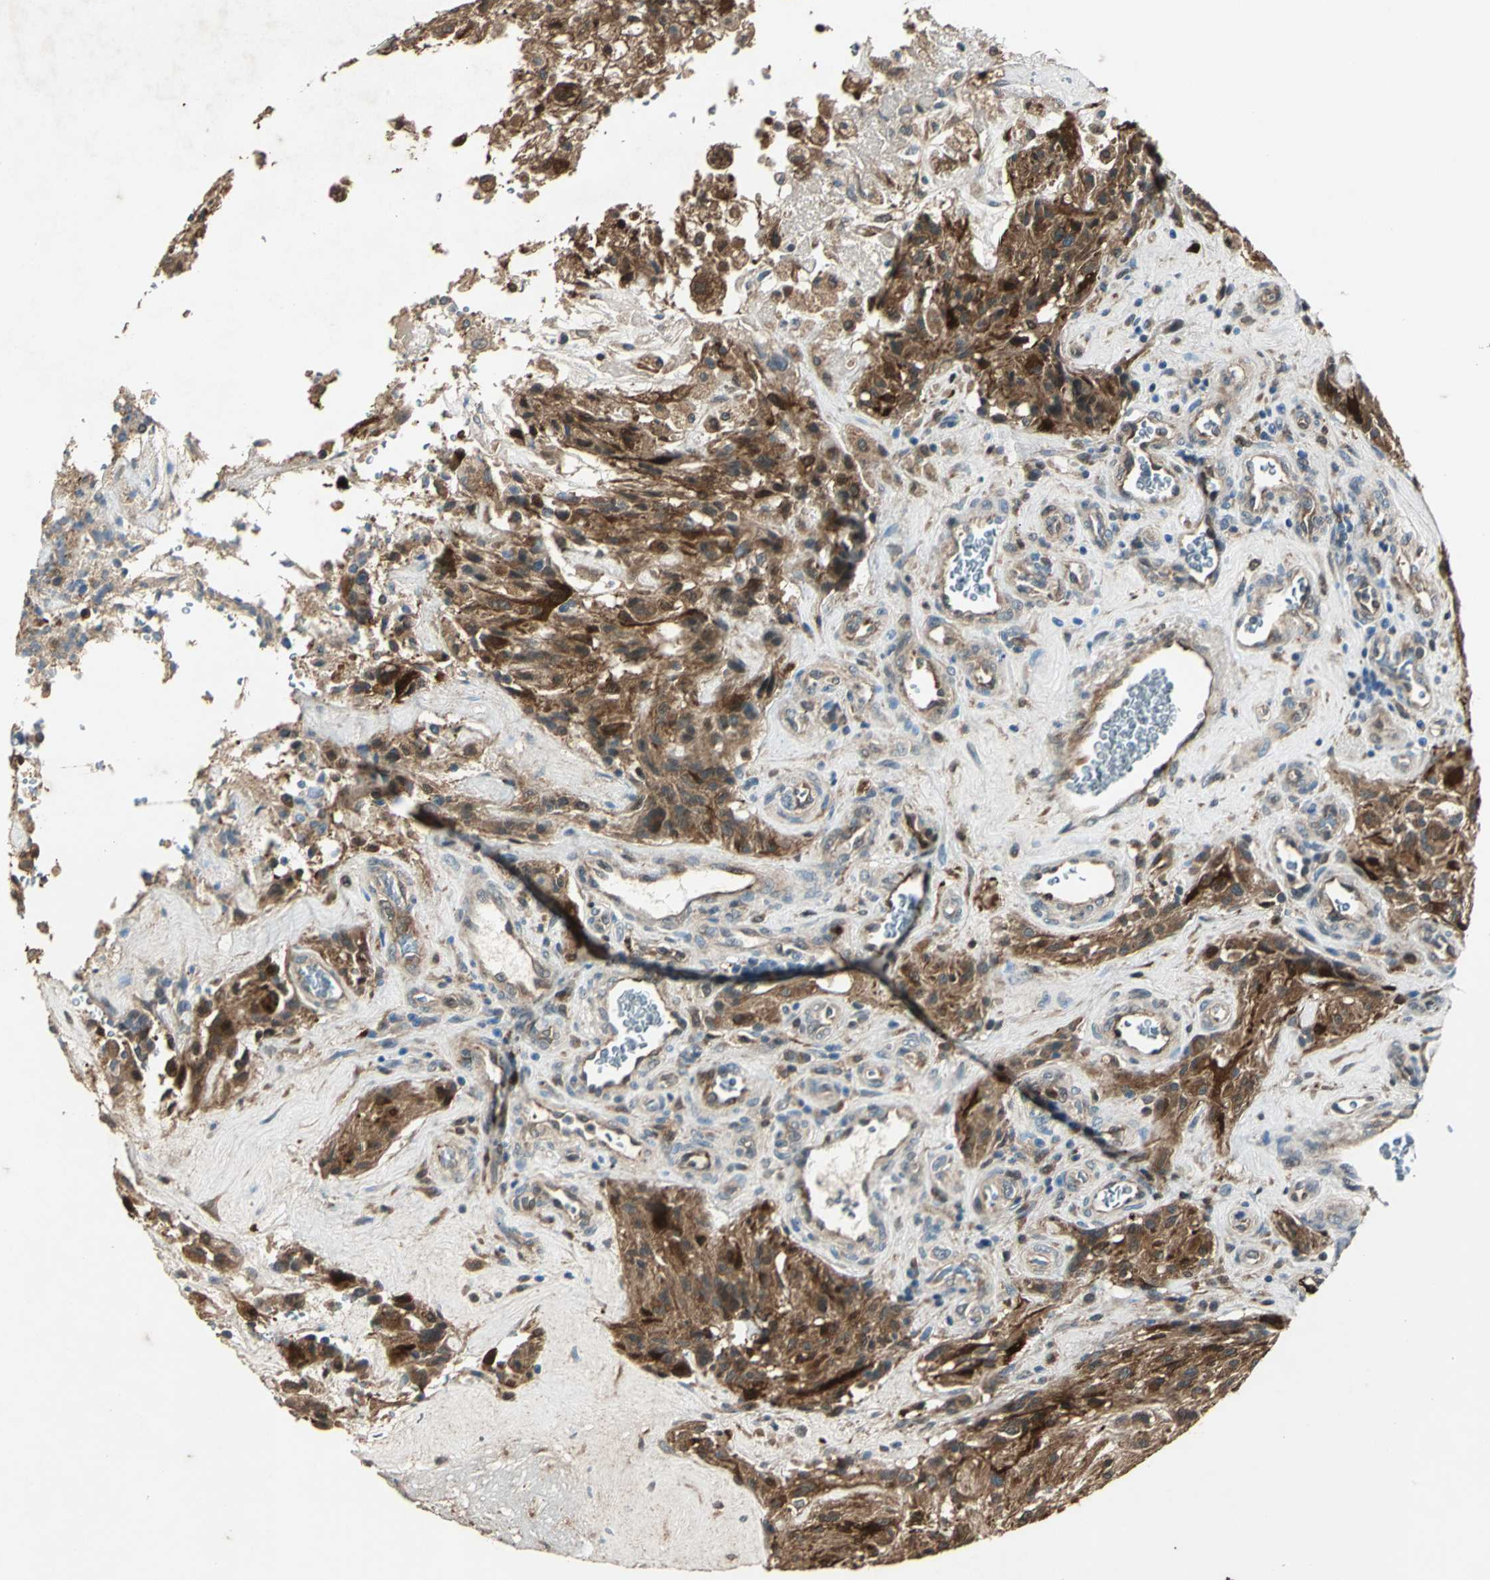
{"staining": {"intensity": "moderate", "quantity": ">75%", "location": "cytoplasmic/membranous"}, "tissue": "glioma", "cell_type": "Tumor cells", "image_type": "cancer", "snomed": [{"axis": "morphology", "description": "Normal tissue, NOS"}, {"axis": "morphology", "description": "Glioma, malignant, High grade"}, {"axis": "topography", "description": "Cerebral cortex"}], "caption": "This micrograph reveals glioma stained with IHC to label a protein in brown. The cytoplasmic/membranous of tumor cells show moderate positivity for the protein. Nuclei are counter-stained blue.", "gene": "RRM2B", "patient": {"sex": "male", "age": 56}}